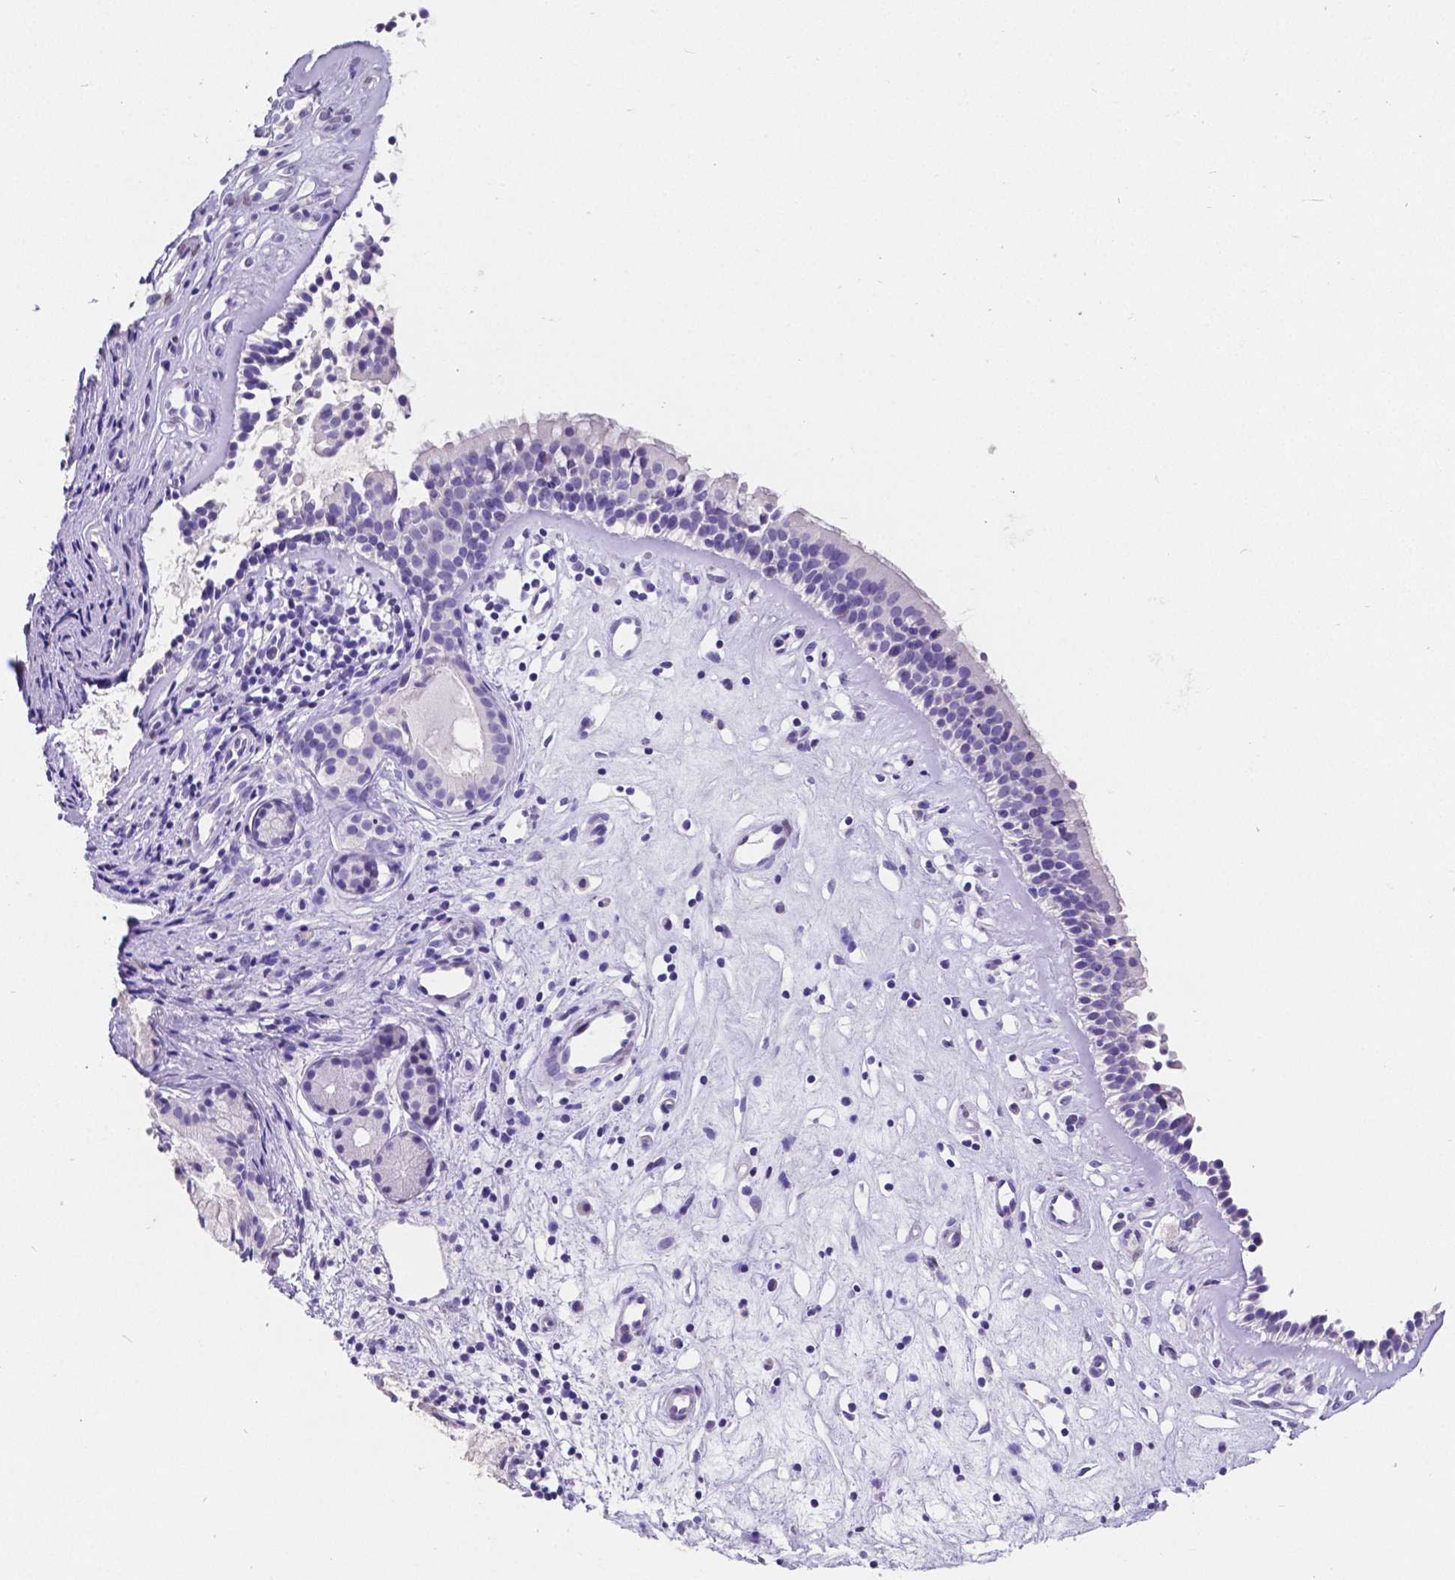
{"staining": {"intensity": "negative", "quantity": "none", "location": "none"}, "tissue": "nasopharynx", "cell_type": "Respiratory epithelial cells", "image_type": "normal", "snomed": [{"axis": "morphology", "description": "Normal tissue, NOS"}, {"axis": "topography", "description": "Nasopharynx"}], "caption": "This histopathology image is of unremarkable nasopharynx stained with immunohistochemistry (IHC) to label a protein in brown with the nuclei are counter-stained blue. There is no positivity in respiratory epithelial cells.", "gene": "SATB2", "patient": {"sex": "female", "age": 52}}